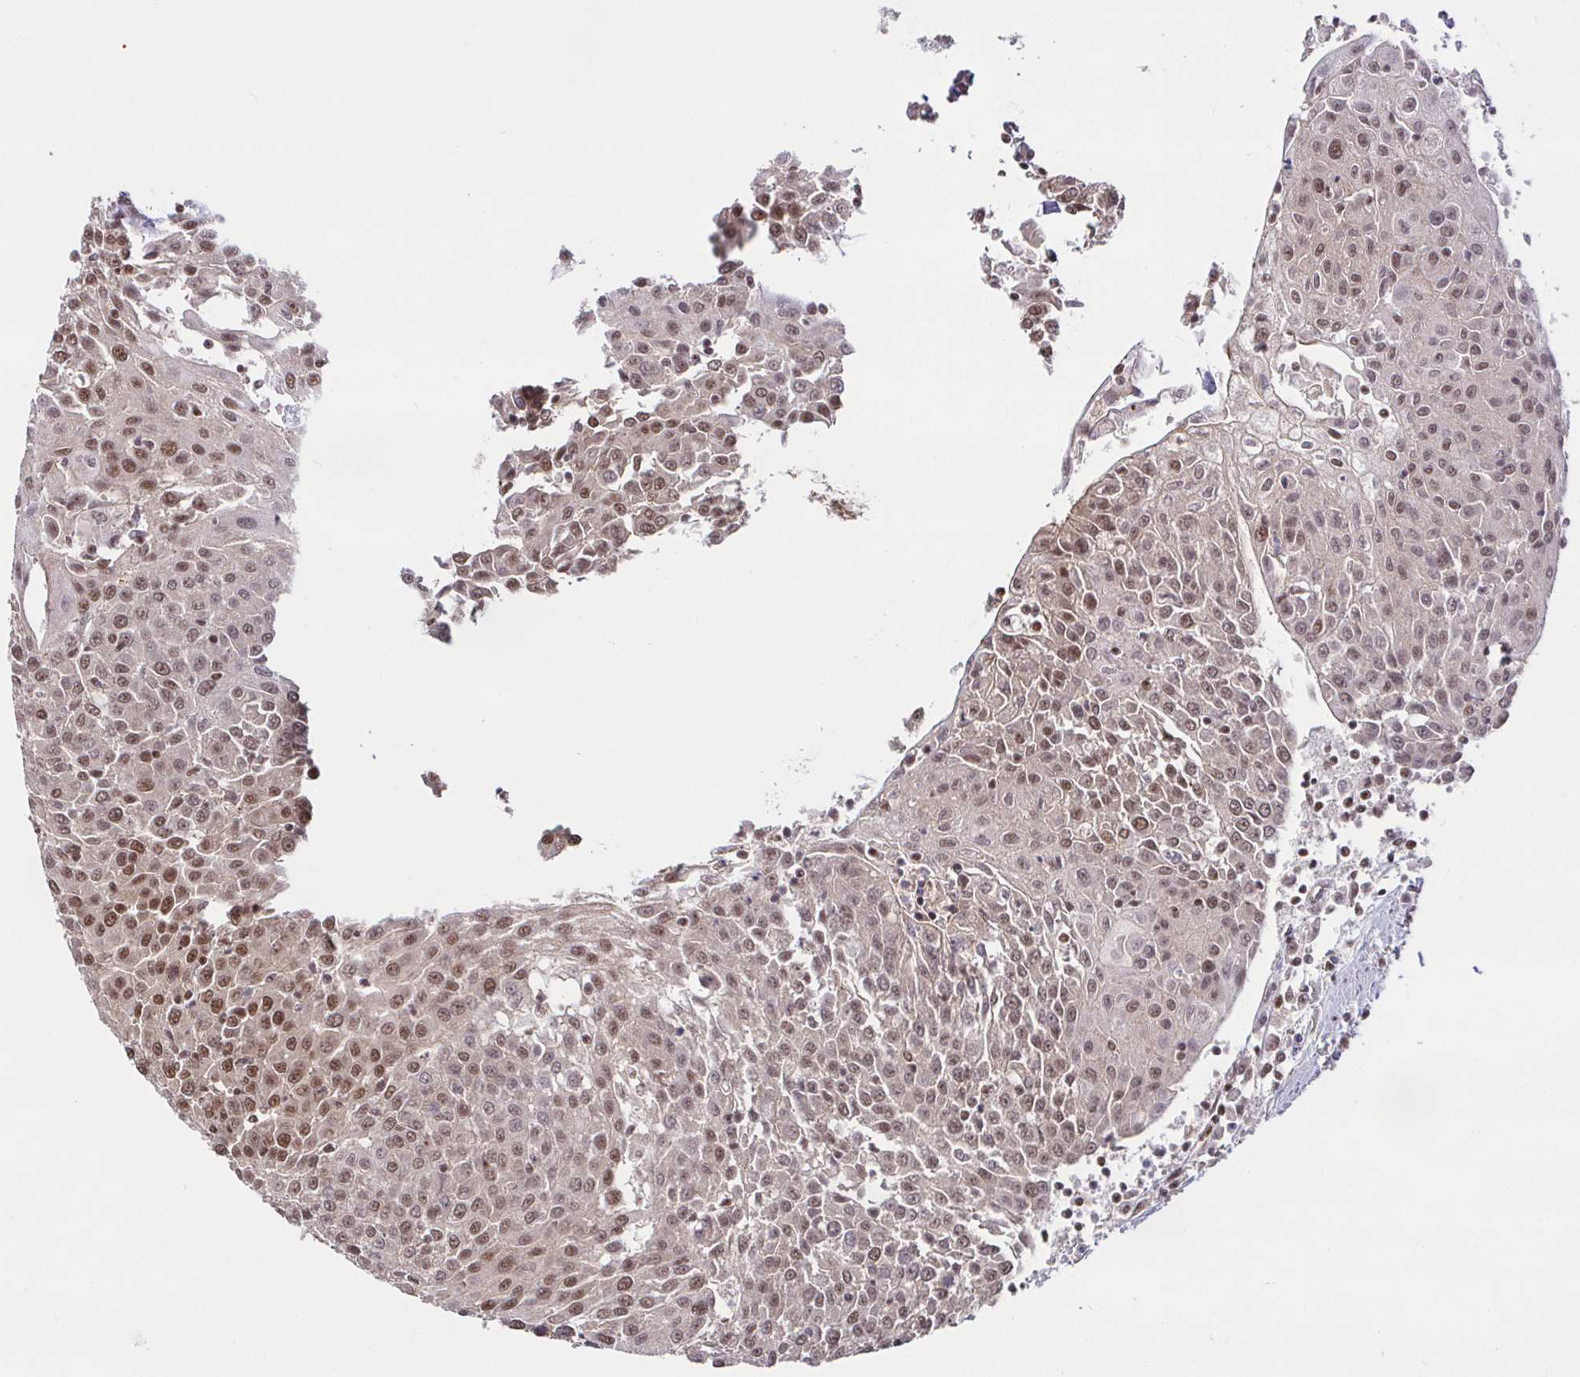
{"staining": {"intensity": "moderate", "quantity": "25%-75%", "location": "nuclear"}, "tissue": "urothelial cancer", "cell_type": "Tumor cells", "image_type": "cancer", "snomed": [{"axis": "morphology", "description": "Urothelial carcinoma, High grade"}, {"axis": "topography", "description": "Urinary bladder"}], "caption": "The image demonstrates immunohistochemical staining of urothelial carcinoma (high-grade). There is moderate nuclear staining is appreciated in approximately 25%-75% of tumor cells.", "gene": "SP3", "patient": {"sex": "female", "age": 85}}